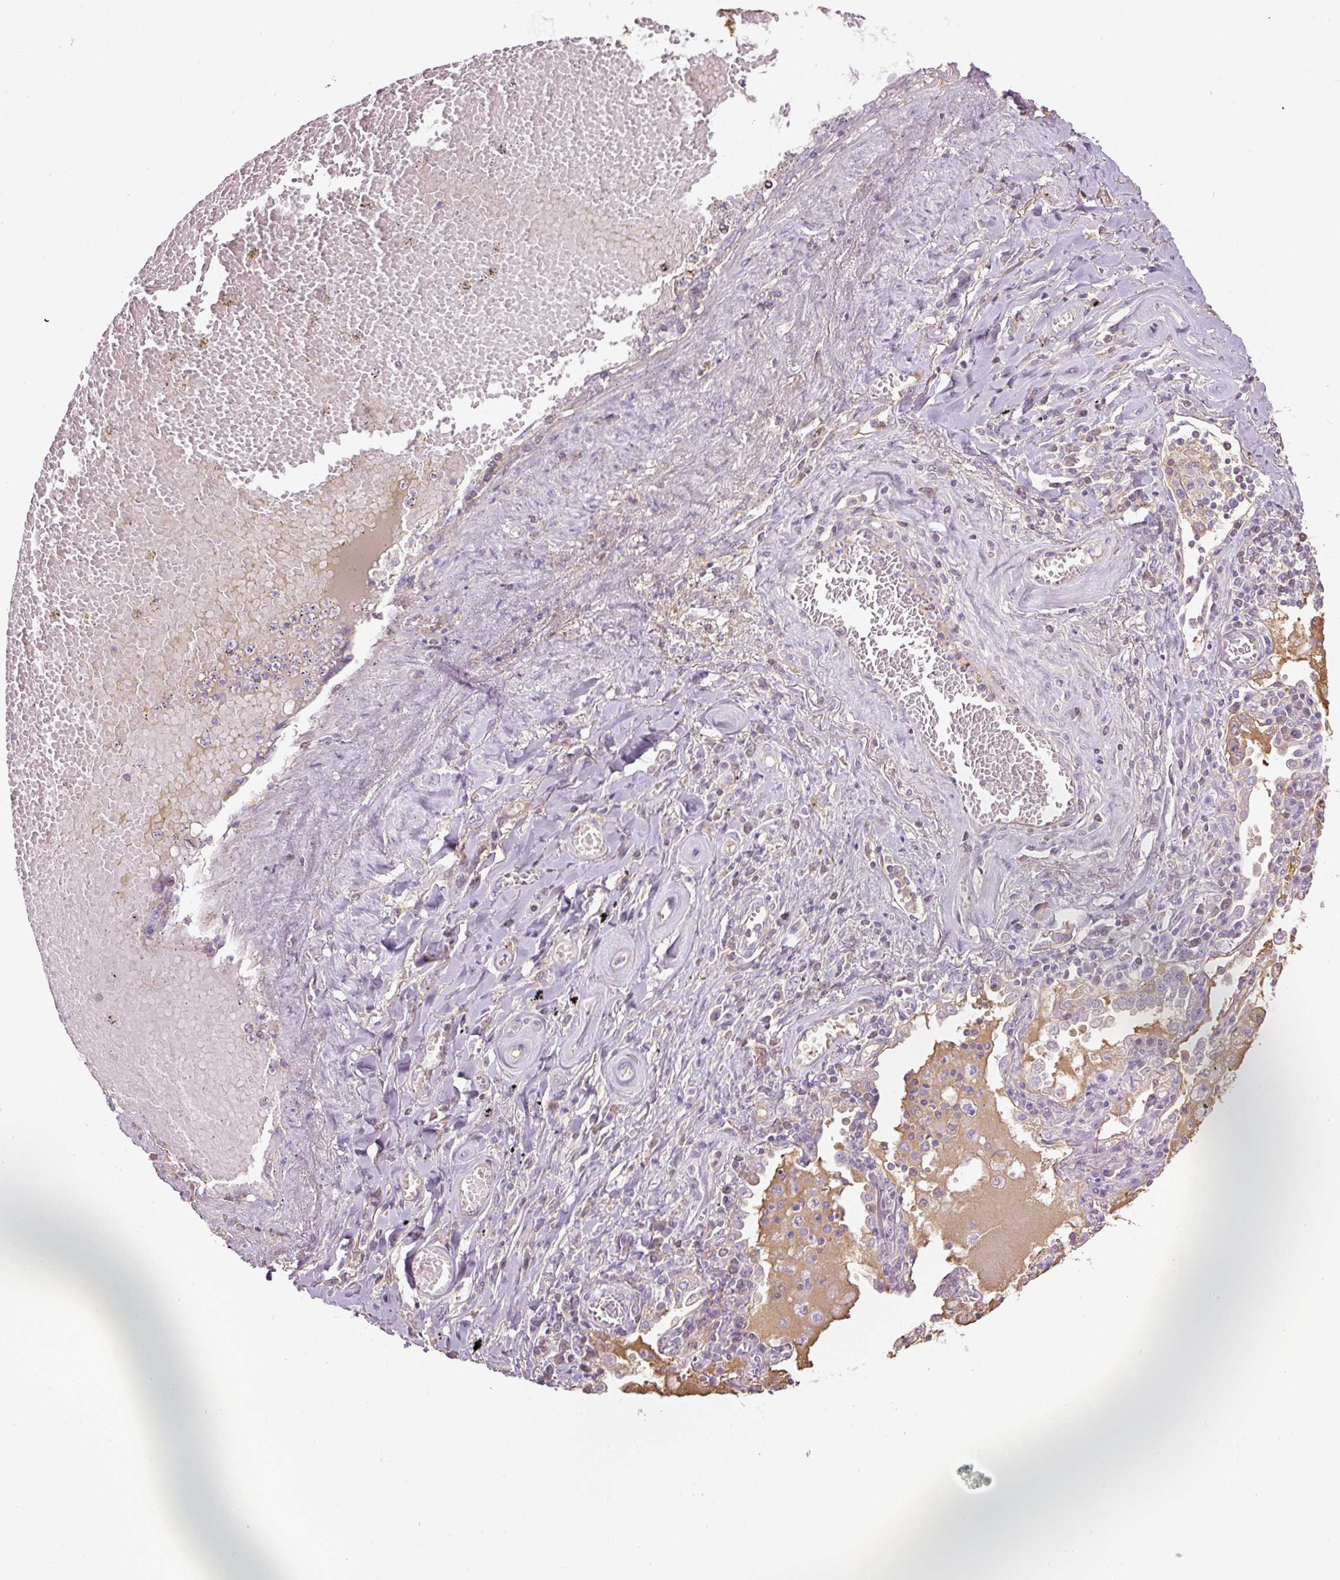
{"staining": {"intensity": "negative", "quantity": "none", "location": "none"}, "tissue": "lung cancer", "cell_type": "Tumor cells", "image_type": "cancer", "snomed": [{"axis": "morphology", "description": "Squamous cell carcinoma, NOS"}, {"axis": "topography", "description": "Lung"}], "caption": "This is a photomicrograph of immunohistochemistry (IHC) staining of lung cancer, which shows no expression in tumor cells.", "gene": "APOA1", "patient": {"sex": "female", "age": 66}}